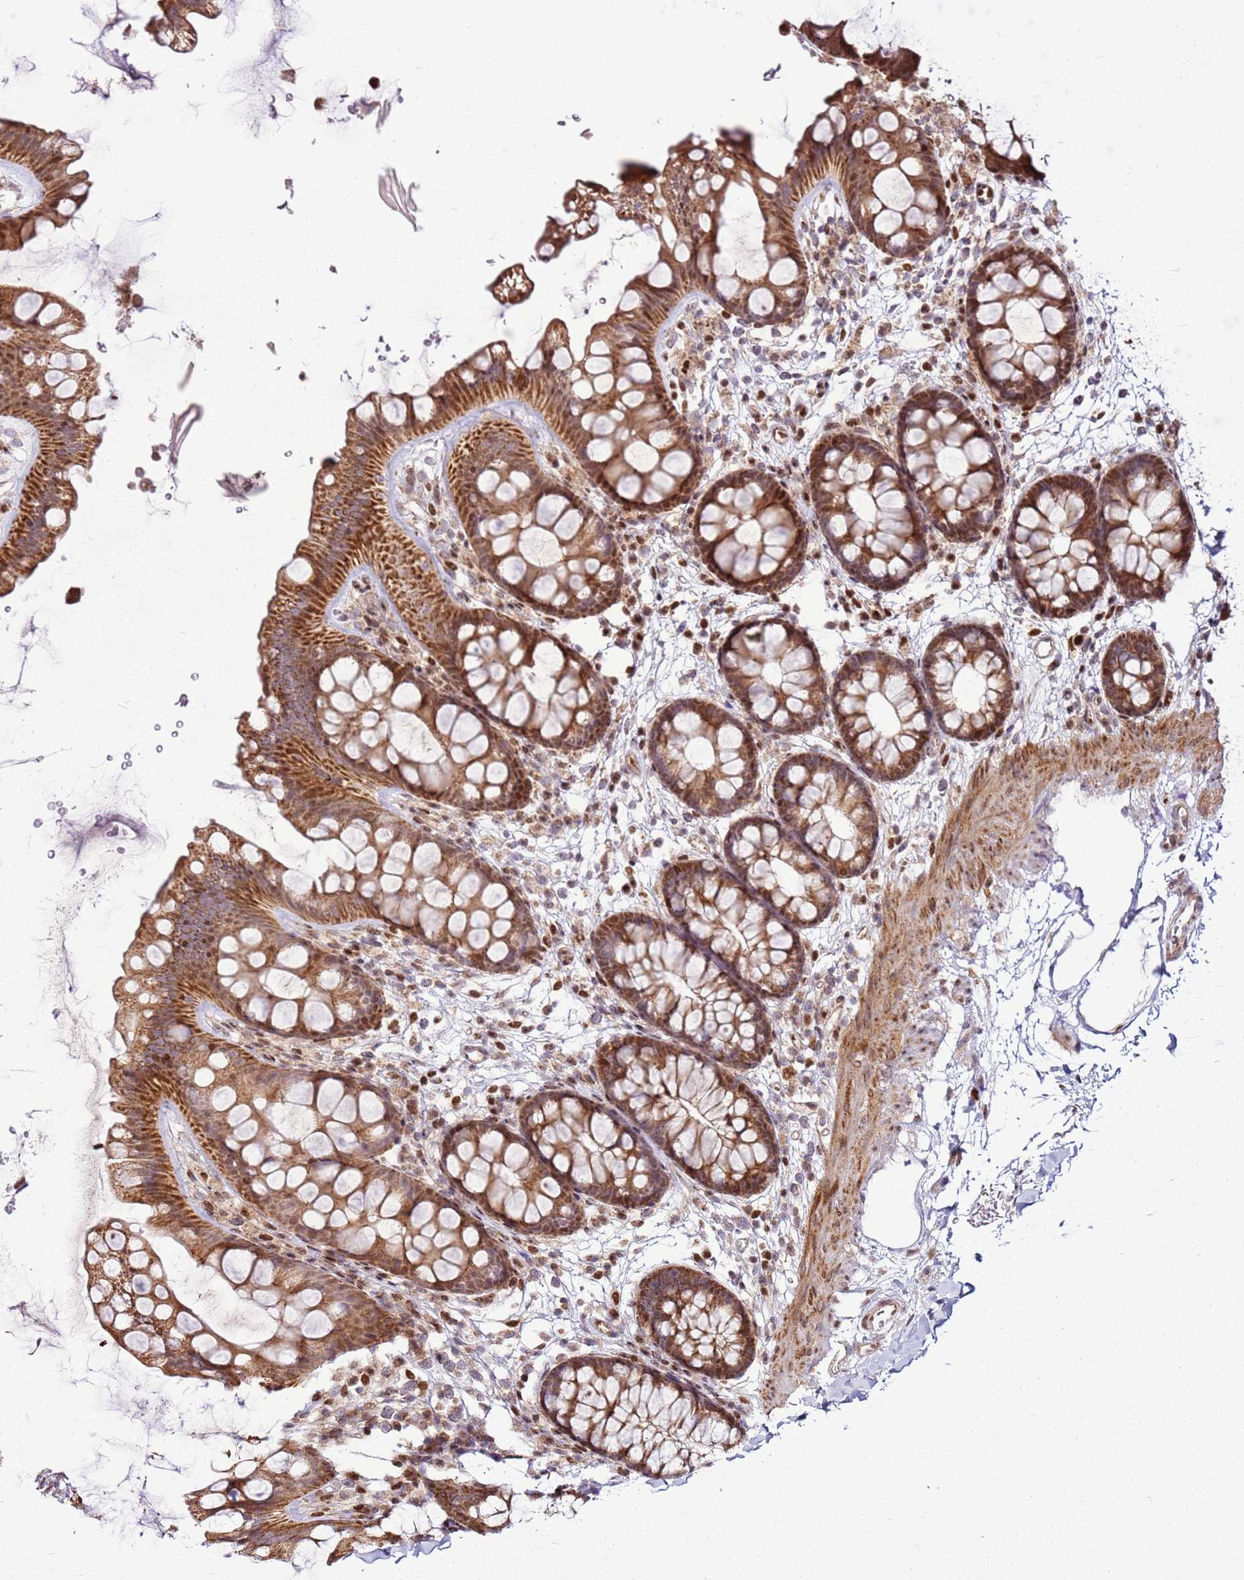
{"staining": {"intensity": "moderate", "quantity": ">75%", "location": "cytoplasmic/membranous"}, "tissue": "colon", "cell_type": "Endothelial cells", "image_type": "normal", "snomed": [{"axis": "morphology", "description": "Normal tissue, NOS"}, {"axis": "topography", "description": "Colon"}], "caption": "This is a histology image of IHC staining of unremarkable colon, which shows moderate positivity in the cytoplasmic/membranous of endothelial cells.", "gene": "PCTP", "patient": {"sex": "female", "age": 62}}